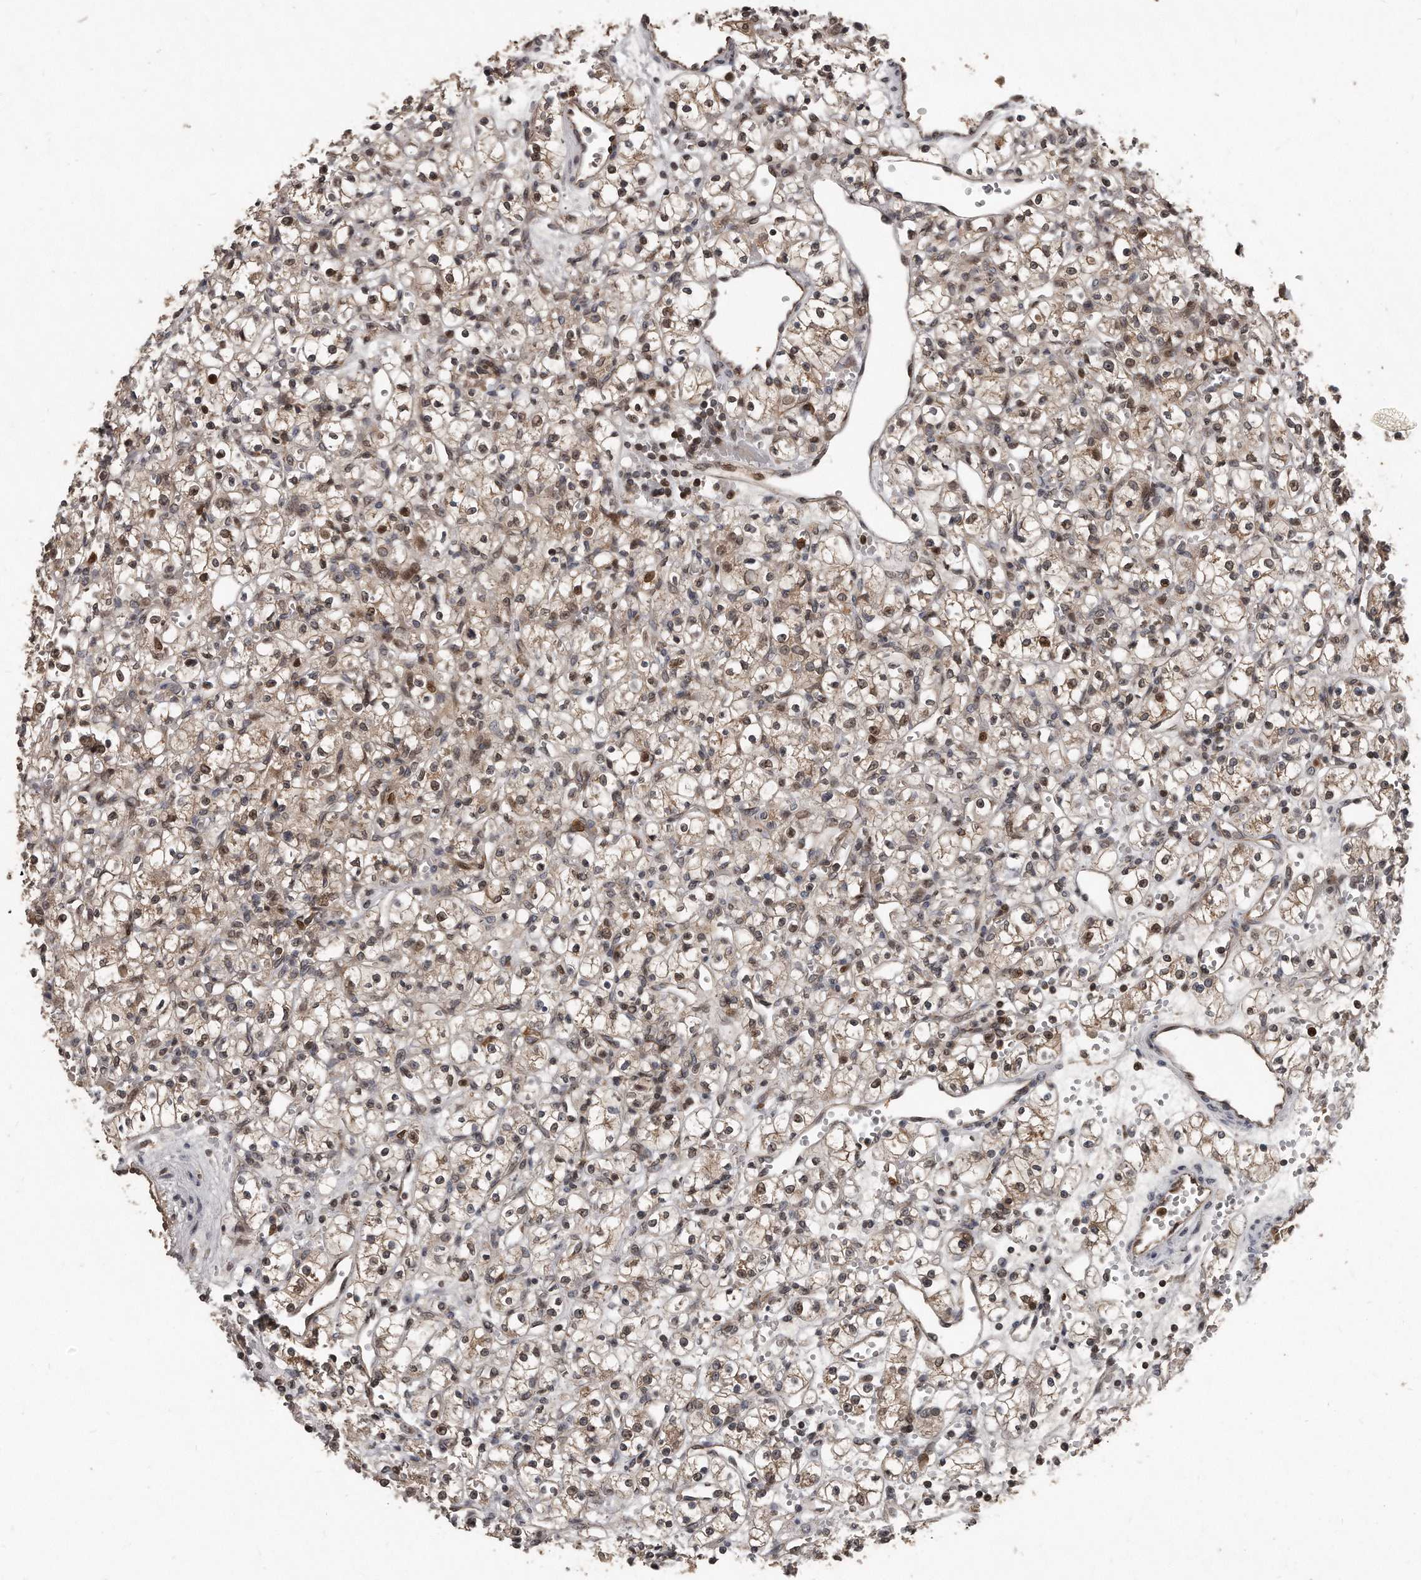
{"staining": {"intensity": "weak", "quantity": "25%-75%", "location": "nuclear"}, "tissue": "renal cancer", "cell_type": "Tumor cells", "image_type": "cancer", "snomed": [{"axis": "morphology", "description": "Adenocarcinoma, NOS"}, {"axis": "topography", "description": "Kidney"}], "caption": "A micrograph of adenocarcinoma (renal) stained for a protein displays weak nuclear brown staining in tumor cells.", "gene": "GCH1", "patient": {"sex": "female", "age": 59}}